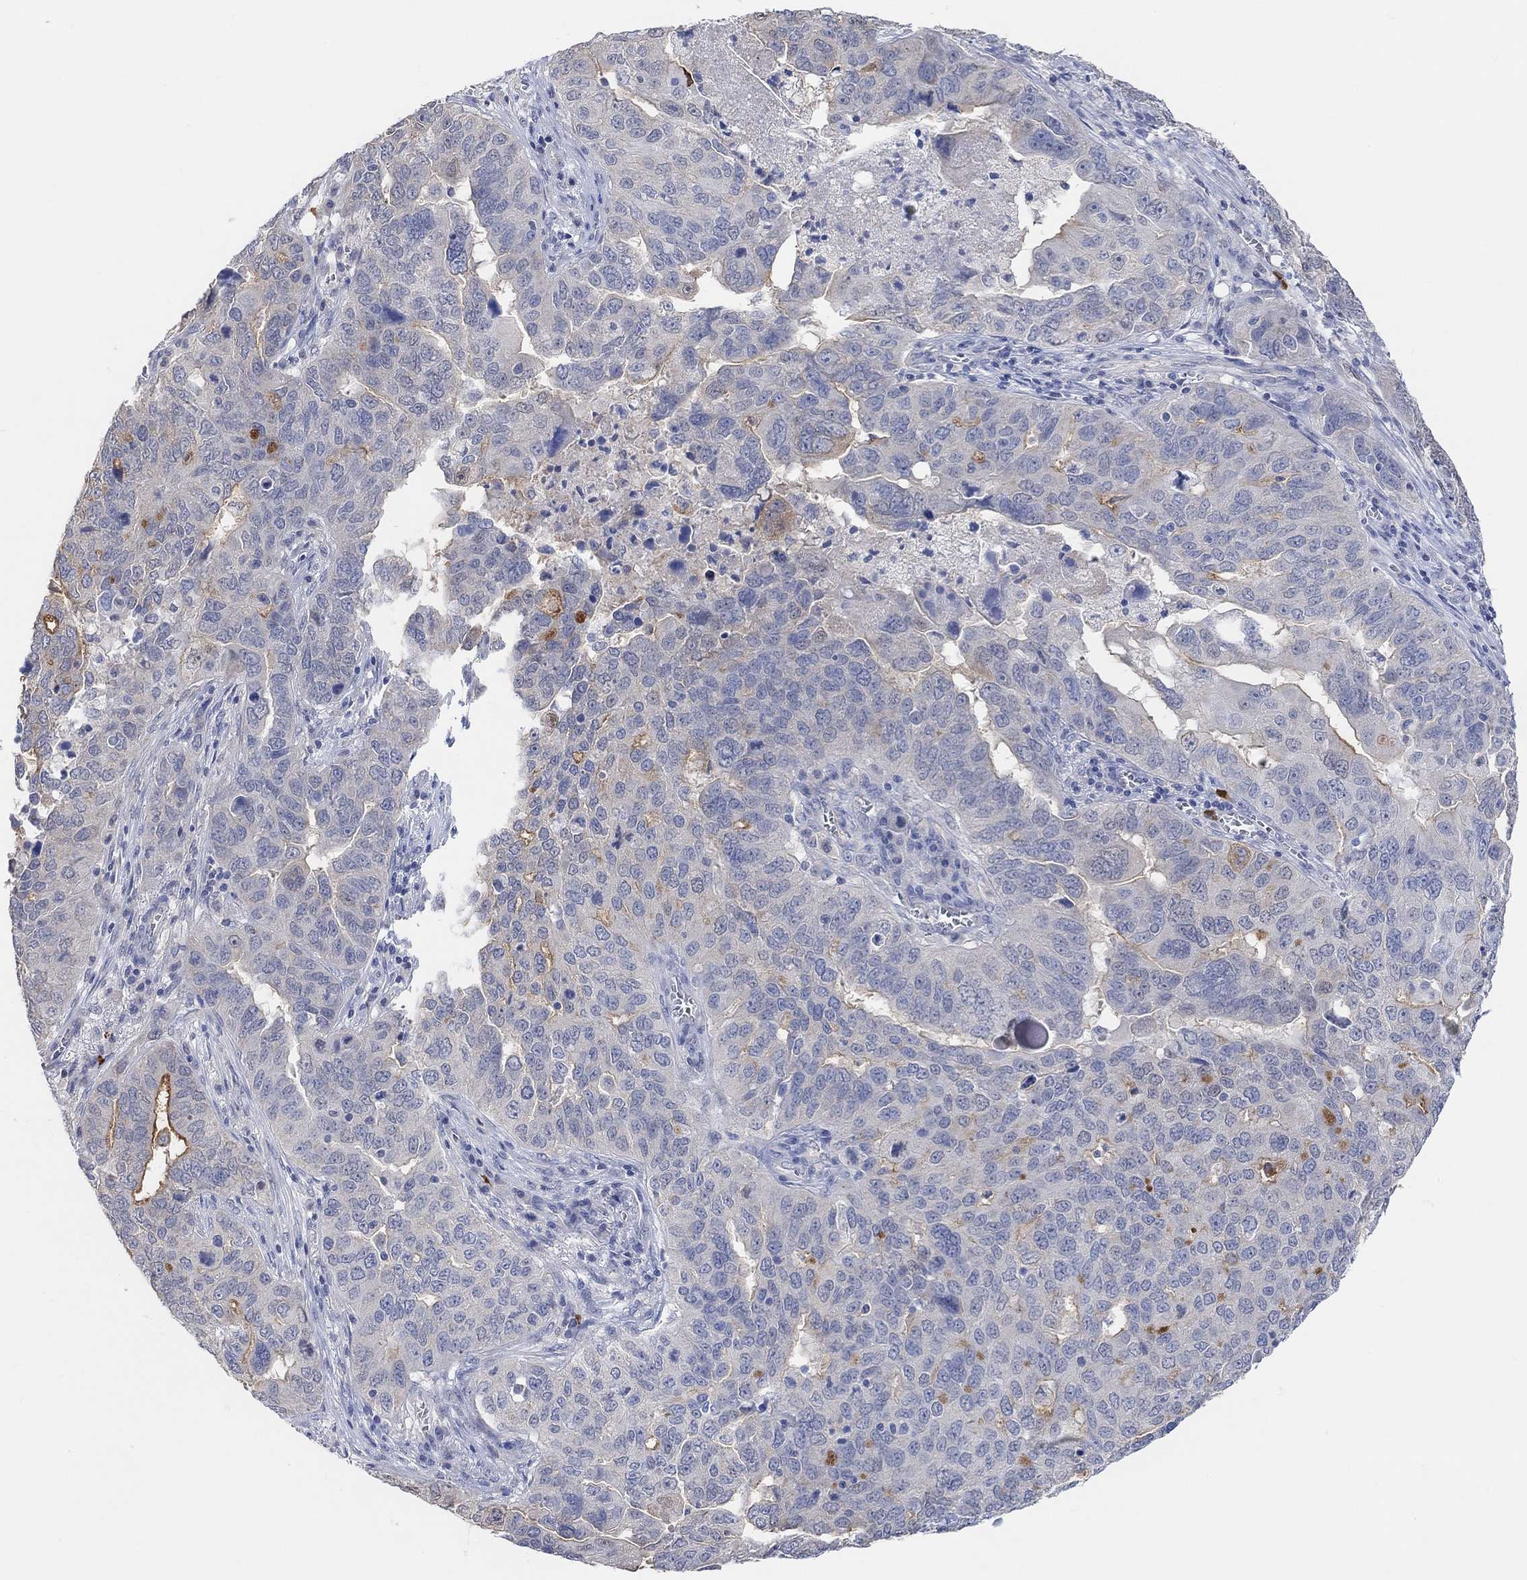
{"staining": {"intensity": "moderate", "quantity": "<25%", "location": "cytoplasmic/membranous"}, "tissue": "ovarian cancer", "cell_type": "Tumor cells", "image_type": "cancer", "snomed": [{"axis": "morphology", "description": "Carcinoma, endometroid"}, {"axis": "topography", "description": "Soft tissue"}, {"axis": "topography", "description": "Ovary"}], "caption": "IHC staining of ovarian cancer (endometroid carcinoma), which displays low levels of moderate cytoplasmic/membranous positivity in approximately <25% of tumor cells indicating moderate cytoplasmic/membranous protein staining. The staining was performed using DAB (brown) for protein detection and nuclei were counterstained in hematoxylin (blue).", "gene": "MUC1", "patient": {"sex": "female", "age": 52}}